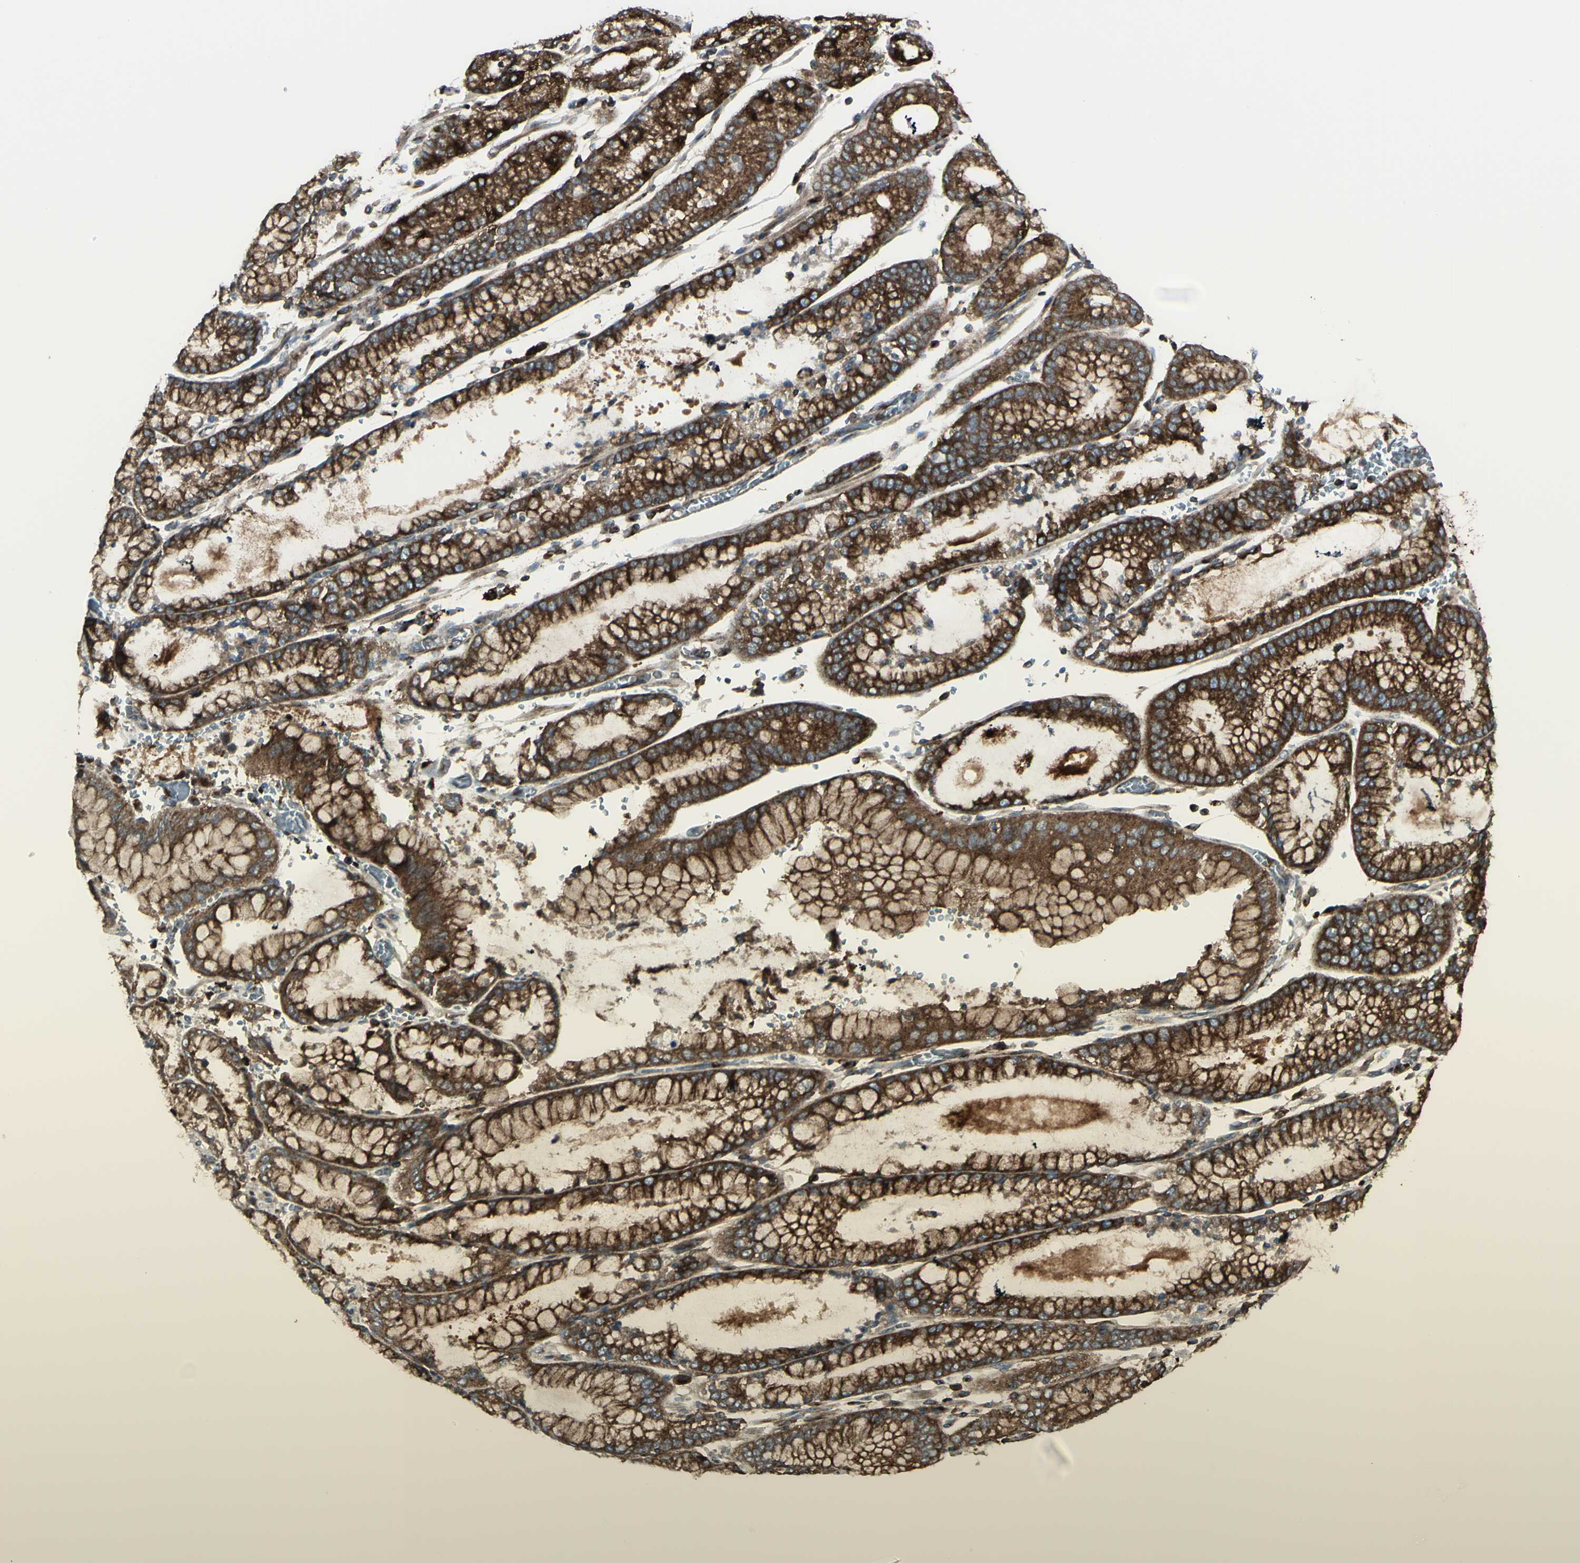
{"staining": {"intensity": "strong", "quantity": ">75%", "location": "cytoplasmic/membranous"}, "tissue": "stomach cancer", "cell_type": "Tumor cells", "image_type": "cancer", "snomed": [{"axis": "morphology", "description": "Normal tissue, NOS"}, {"axis": "morphology", "description": "Adenocarcinoma, NOS"}, {"axis": "topography", "description": "Stomach, upper"}, {"axis": "topography", "description": "Stomach"}], "caption": "The immunohistochemical stain shows strong cytoplasmic/membranous positivity in tumor cells of adenocarcinoma (stomach) tissue.", "gene": "NAPA", "patient": {"sex": "male", "age": 76}}